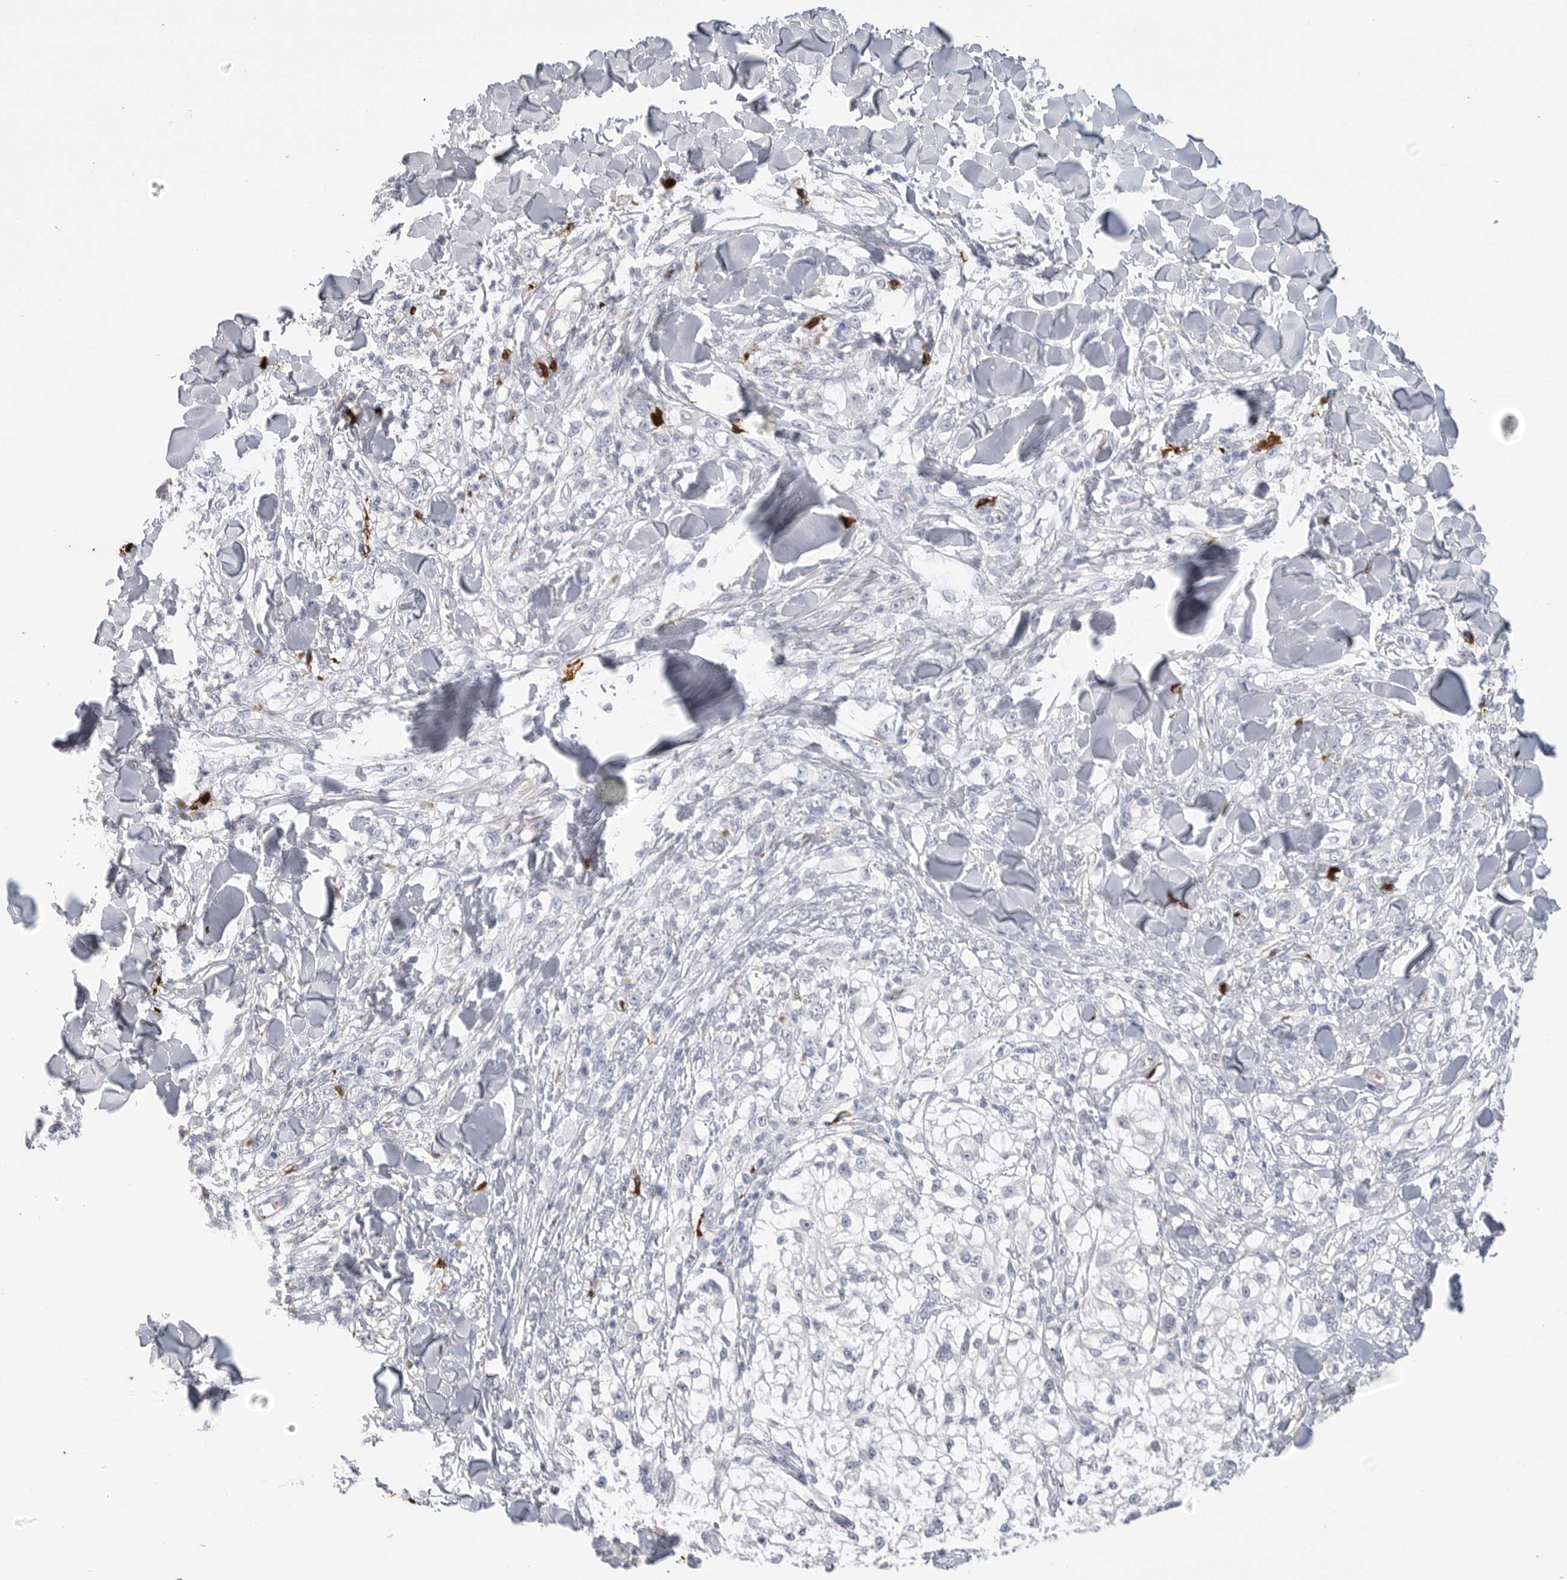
{"staining": {"intensity": "negative", "quantity": "none", "location": "none"}, "tissue": "melanoma", "cell_type": "Tumor cells", "image_type": "cancer", "snomed": [{"axis": "morphology", "description": "Malignant melanoma, NOS"}, {"axis": "topography", "description": "Skin of head"}], "caption": "An immunohistochemistry micrograph of melanoma is shown. There is no staining in tumor cells of melanoma.", "gene": "CYB561D1", "patient": {"sex": "male", "age": 83}}